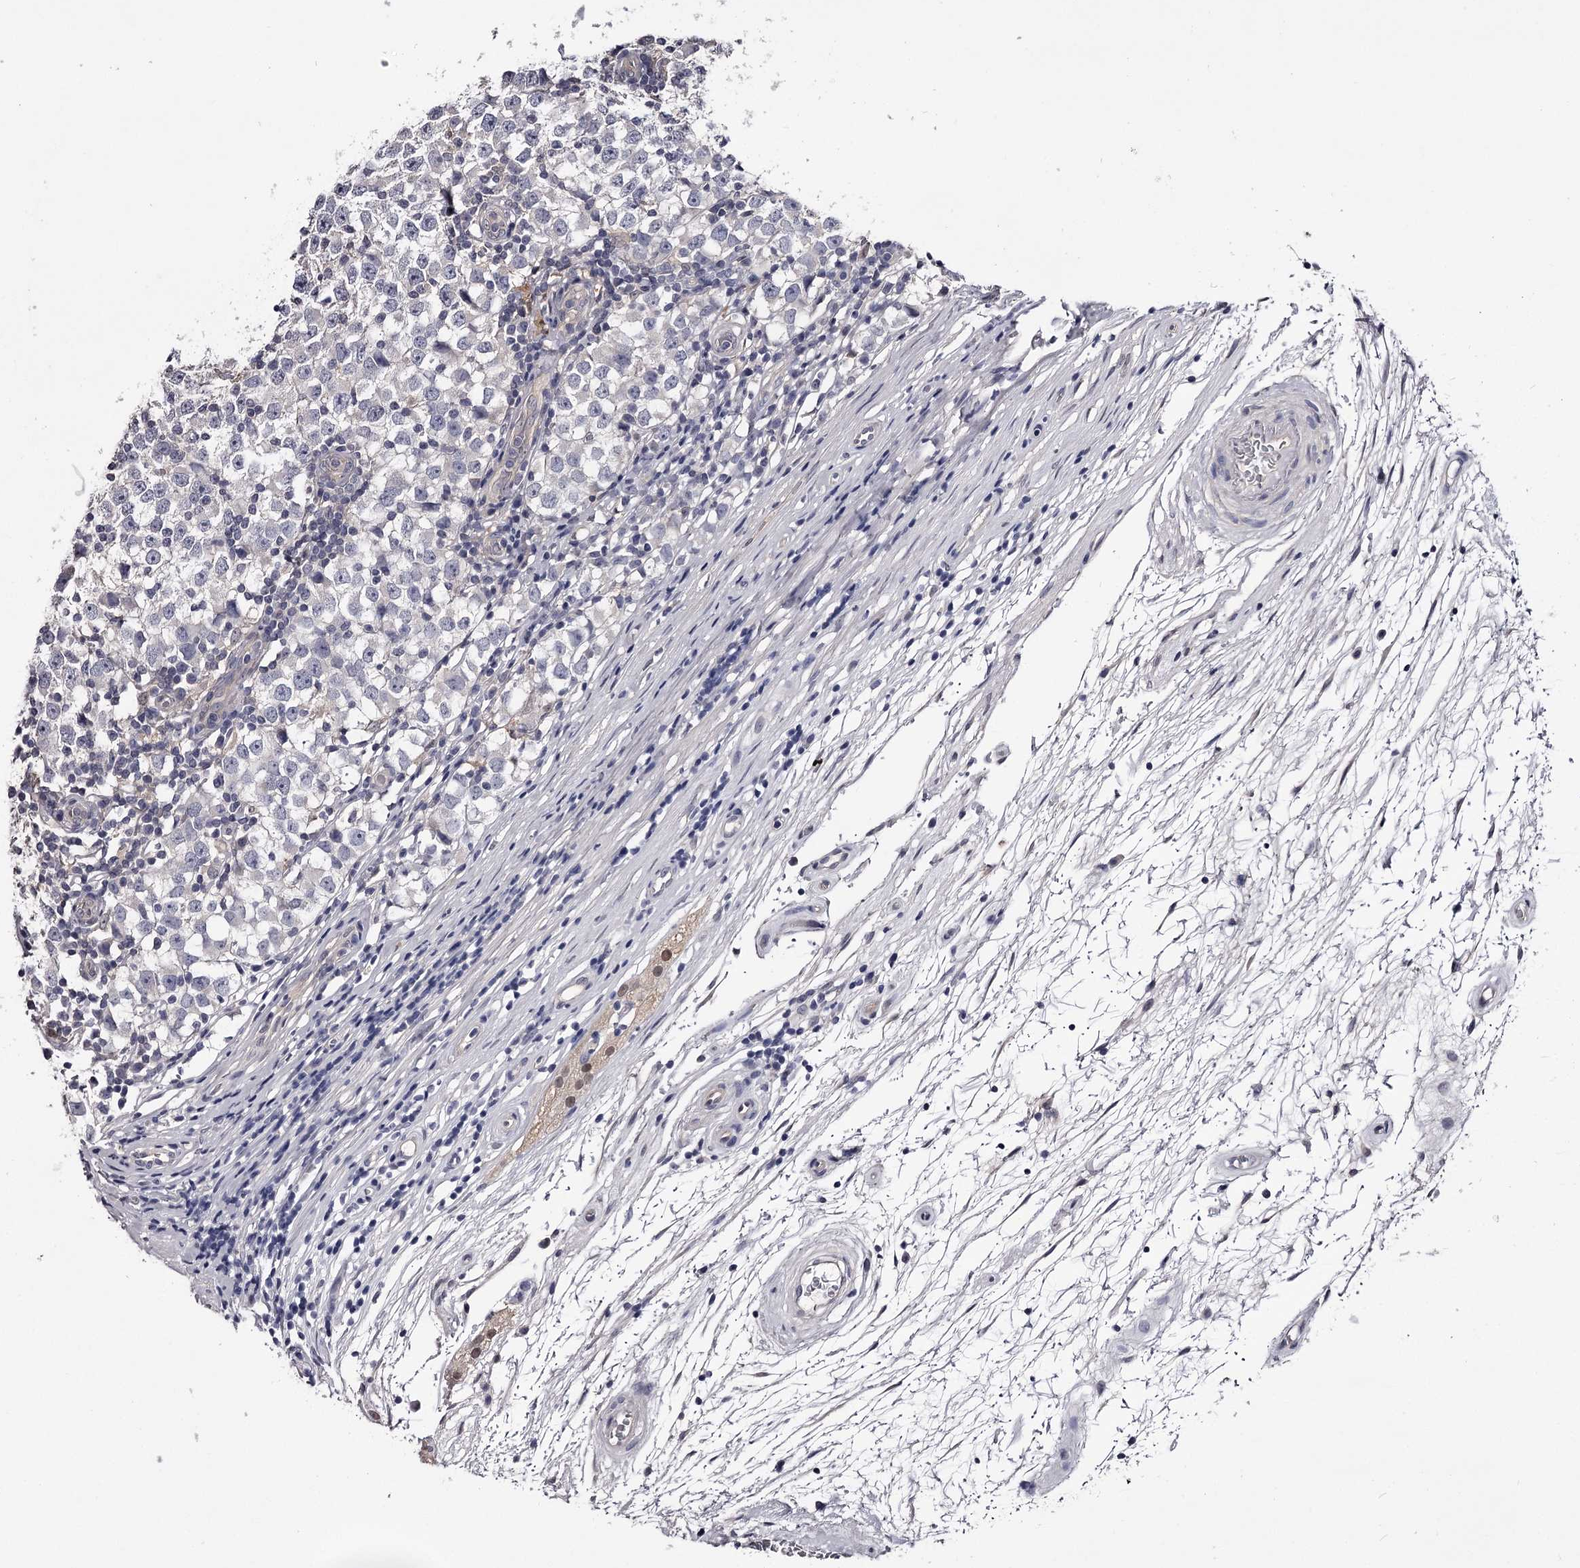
{"staining": {"intensity": "negative", "quantity": "none", "location": "none"}, "tissue": "testis cancer", "cell_type": "Tumor cells", "image_type": "cancer", "snomed": [{"axis": "morphology", "description": "Seminoma, NOS"}, {"axis": "topography", "description": "Testis"}], "caption": "Testis cancer was stained to show a protein in brown. There is no significant expression in tumor cells.", "gene": "GSTO1", "patient": {"sex": "male", "age": 65}}